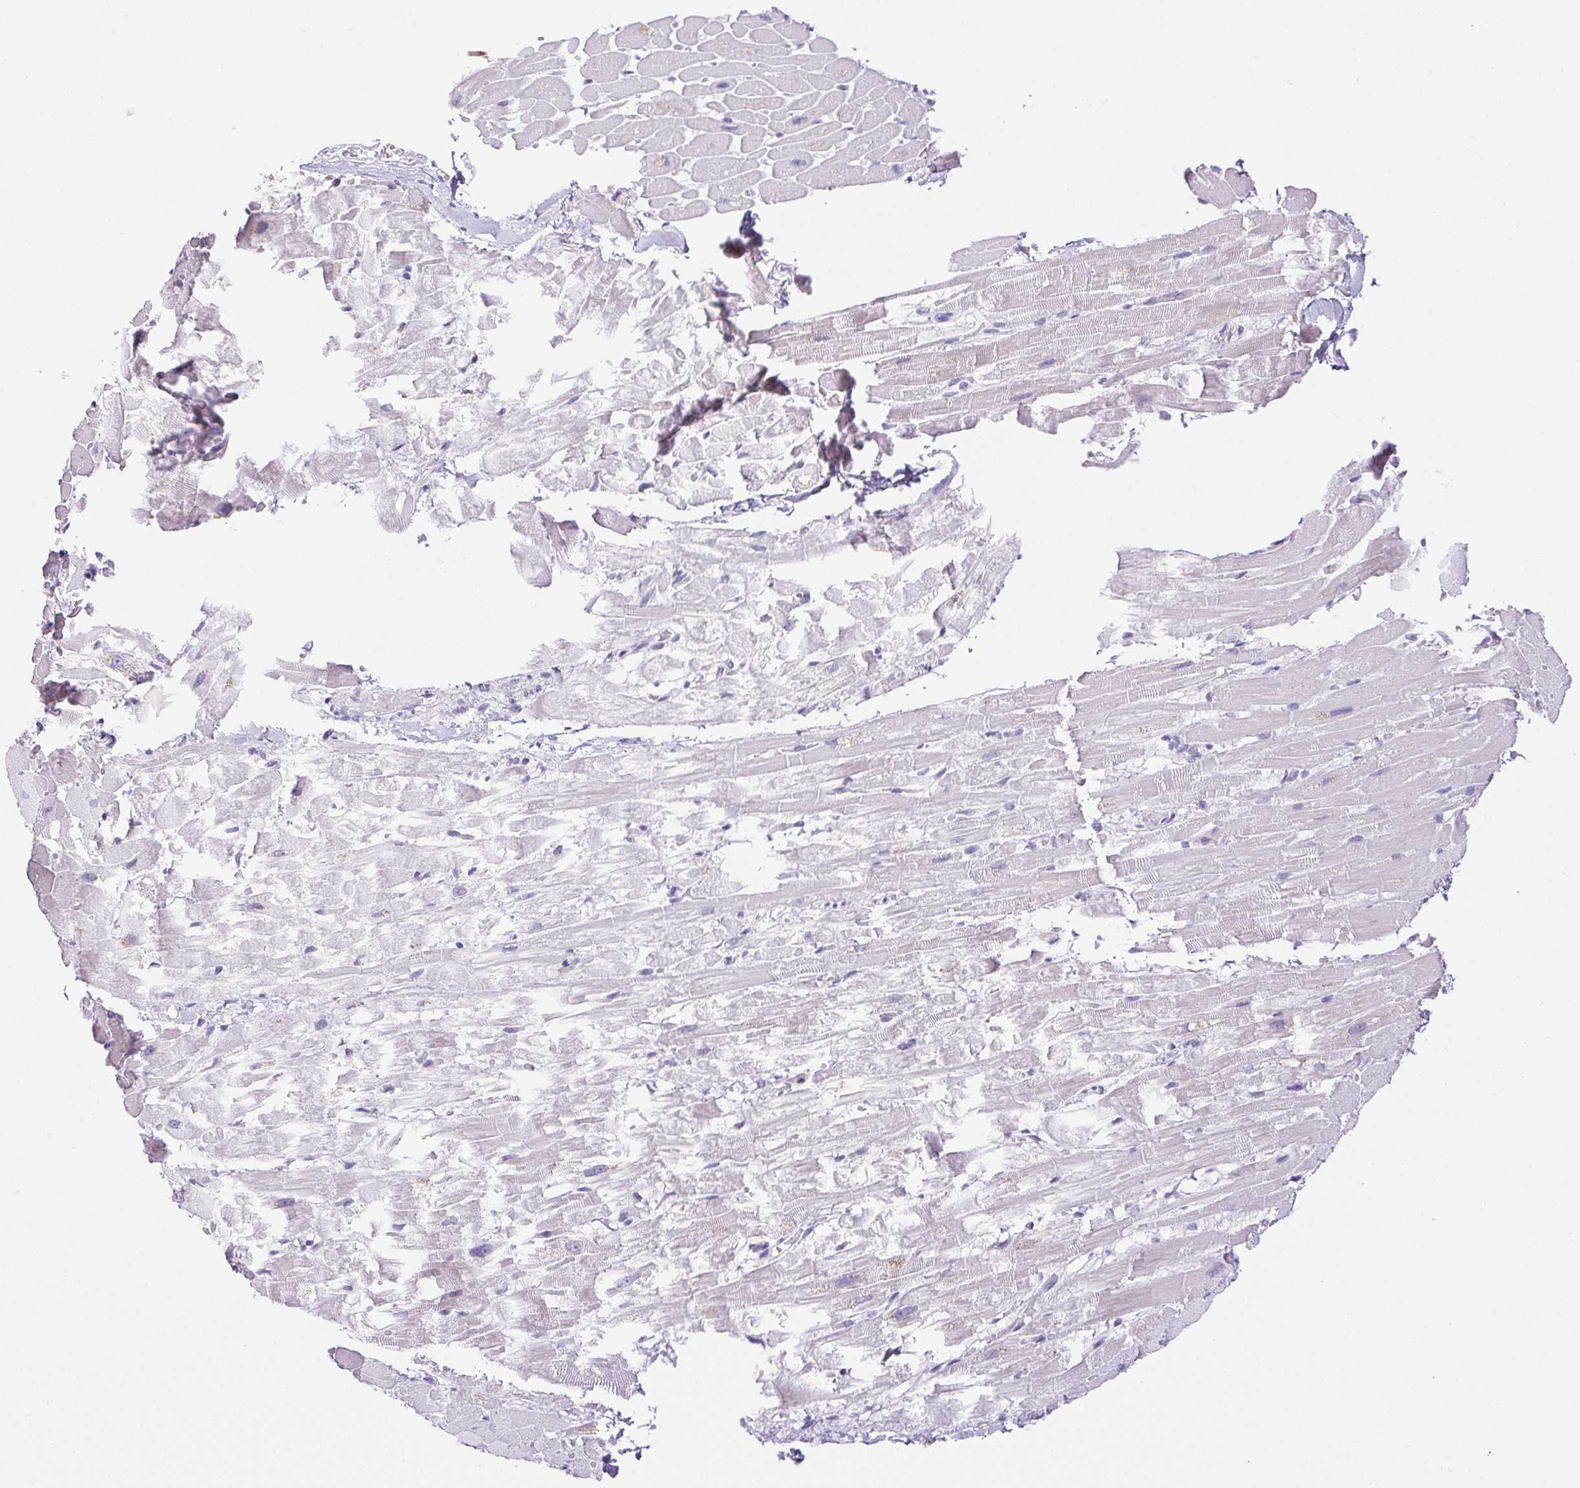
{"staining": {"intensity": "negative", "quantity": "none", "location": "none"}, "tissue": "heart muscle", "cell_type": "Cardiomyocytes", "image_type": "normal", "snomed": [{"axis": "morphology", "description": "Normal tissue, NOS"}, {"axis": "topography", "description": "Heart"}], "caption": "Human heart muscle stained for a protein using immunohistochemistry exhibits no positivity in cardiomyocytes.", "gene": "PAPPA2", "patient": {"sex": "male", "age": 37}}